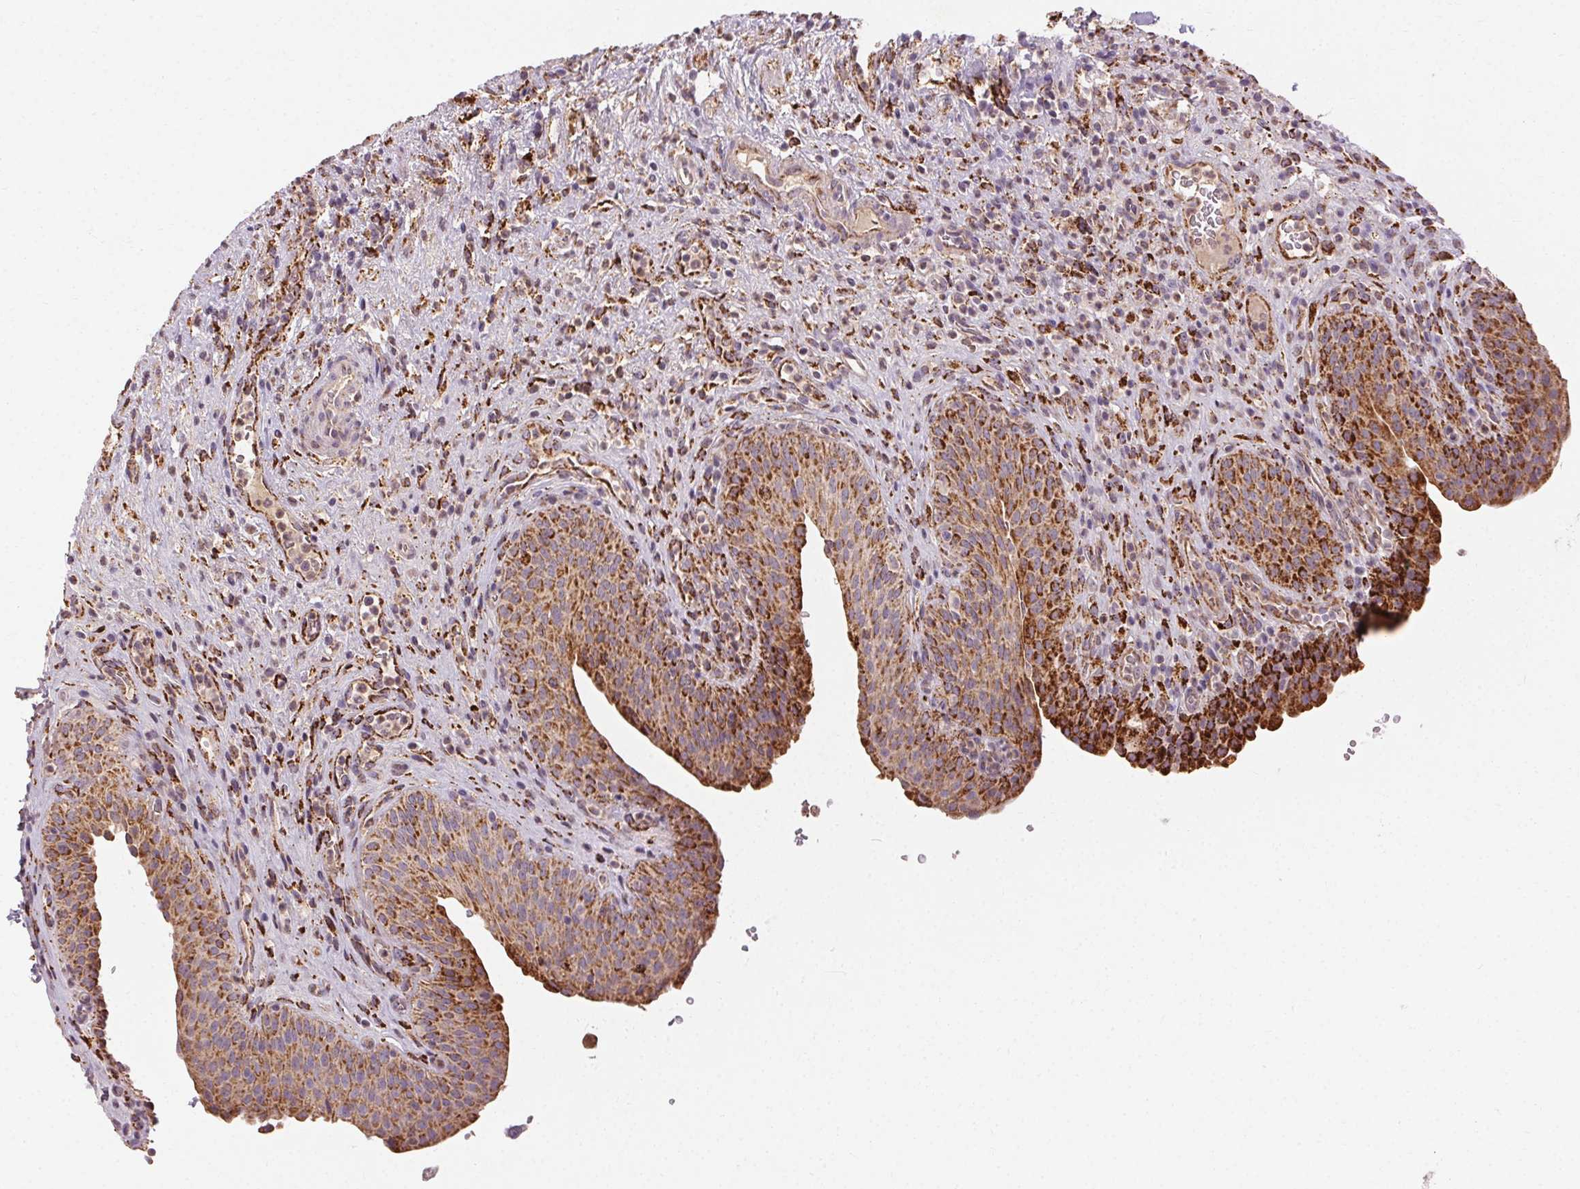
{"staining": {"intensity": "strong", "quantity": ">75%", "location": "cytoplasmic/membranous"}, "tissue": "urinary bladder", "cell_type": "Urothelial cells", "image_type": "normal", "snomed": [{"axis": "morphology", "description": "Normal tissue, NOS"}, {"axis": "topography", "description": "Urinary bladder"}, {"axis": "topography", "description": "Peripheral nerve tissue"}], "caption": "About >75% of urothelial cells in normal human urinary bladder show strong cytoplasmic/membranous protein expression as visualized by brown immunohistochemical staining.", "gene": "REP15", "patient": {"sex": "male", "age": 66}}